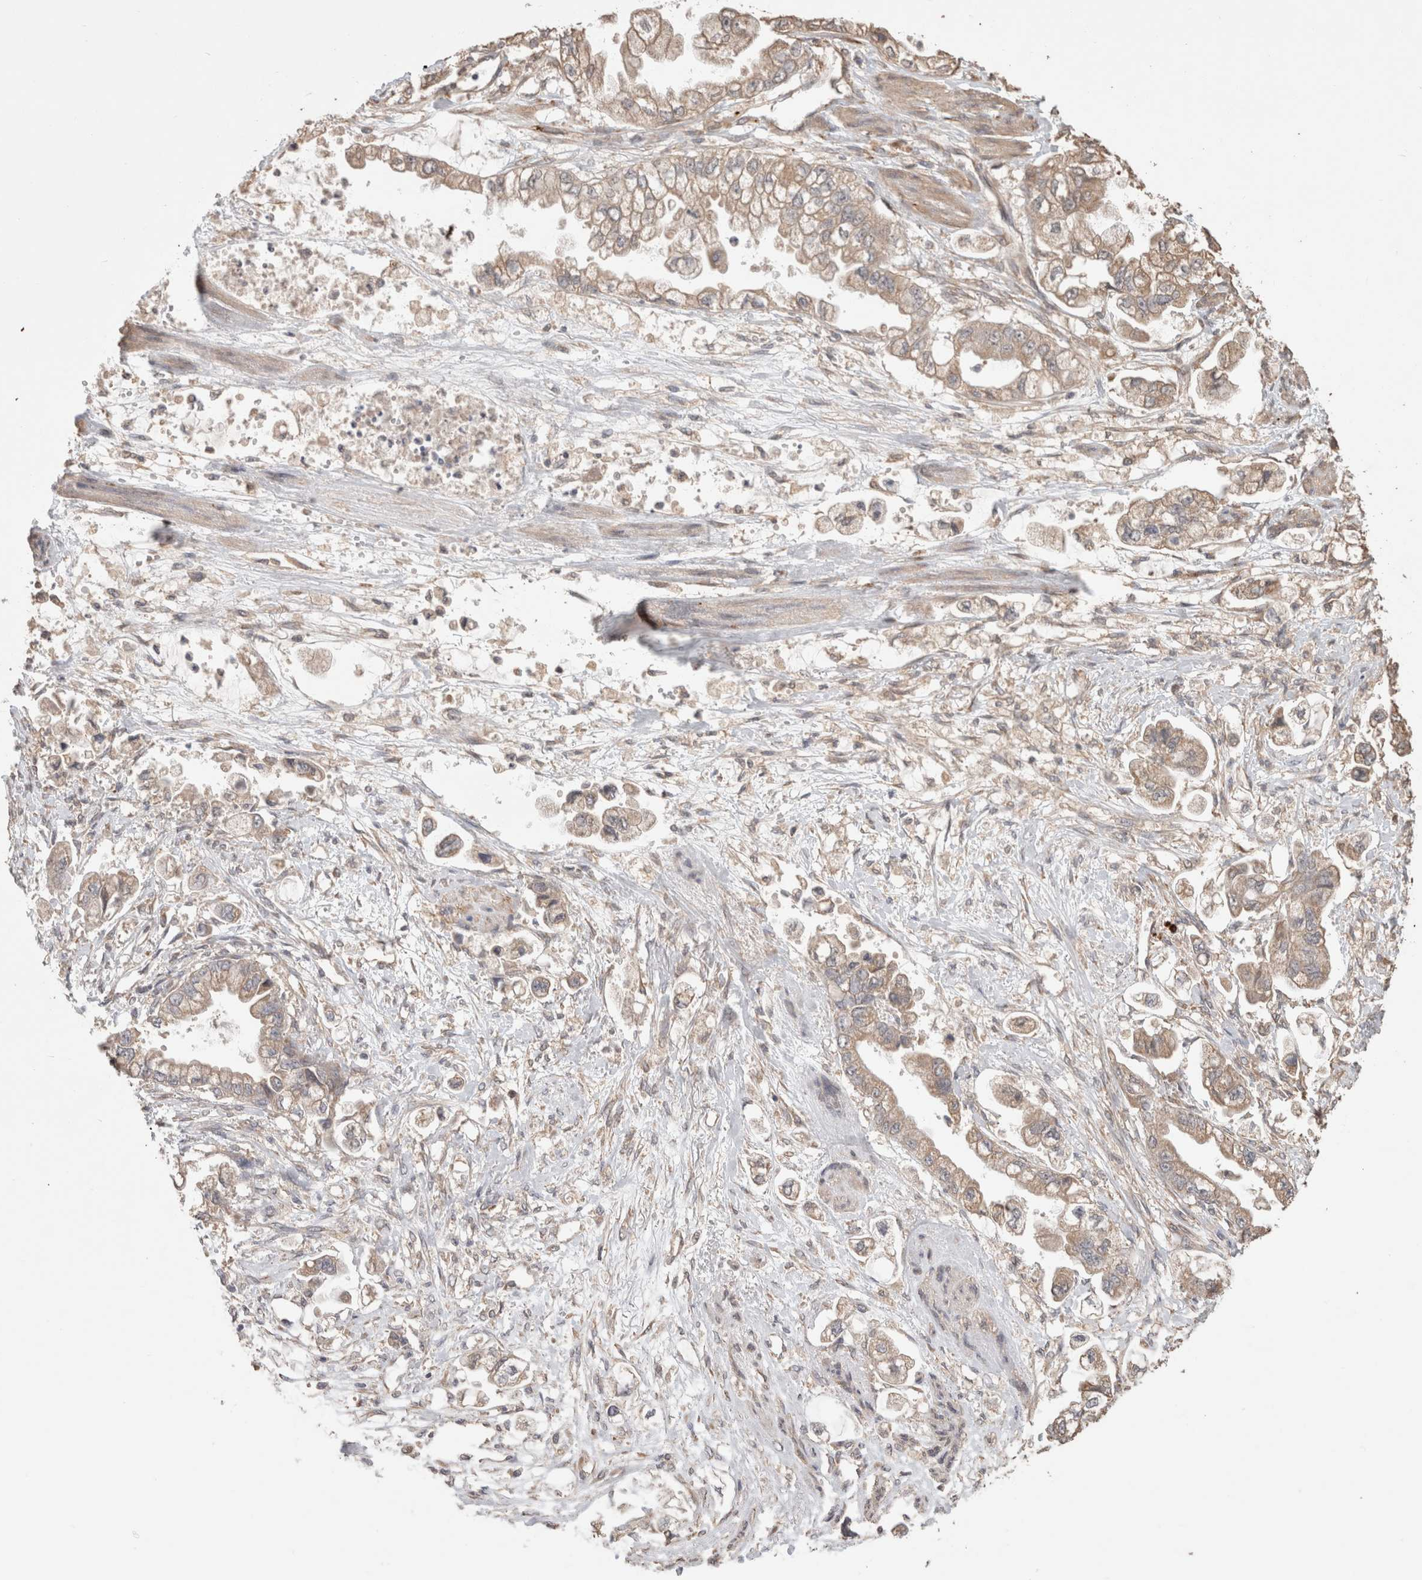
{"staining": {"intensity": "weak", "quantity": ">75%", "location": "cytoplasmic/membranous"}, "tissue": "stomach cancer", "cell_type": "Tumor cells", "image_type": "cancer", "snomed": [{"axis": "morphology", "description": "Adenocarcinoma, NOS"}, {"axis": "topography", "description": "Stomach"}], "caption": "Immunohistochemical staining of stomach adenocarcinoma exhibits low levels of weak cytoplasmic/membranous staining in about >75% of tumor cells.", "gene": "HROB", "patient": {"sex": "male", "age": 62}}